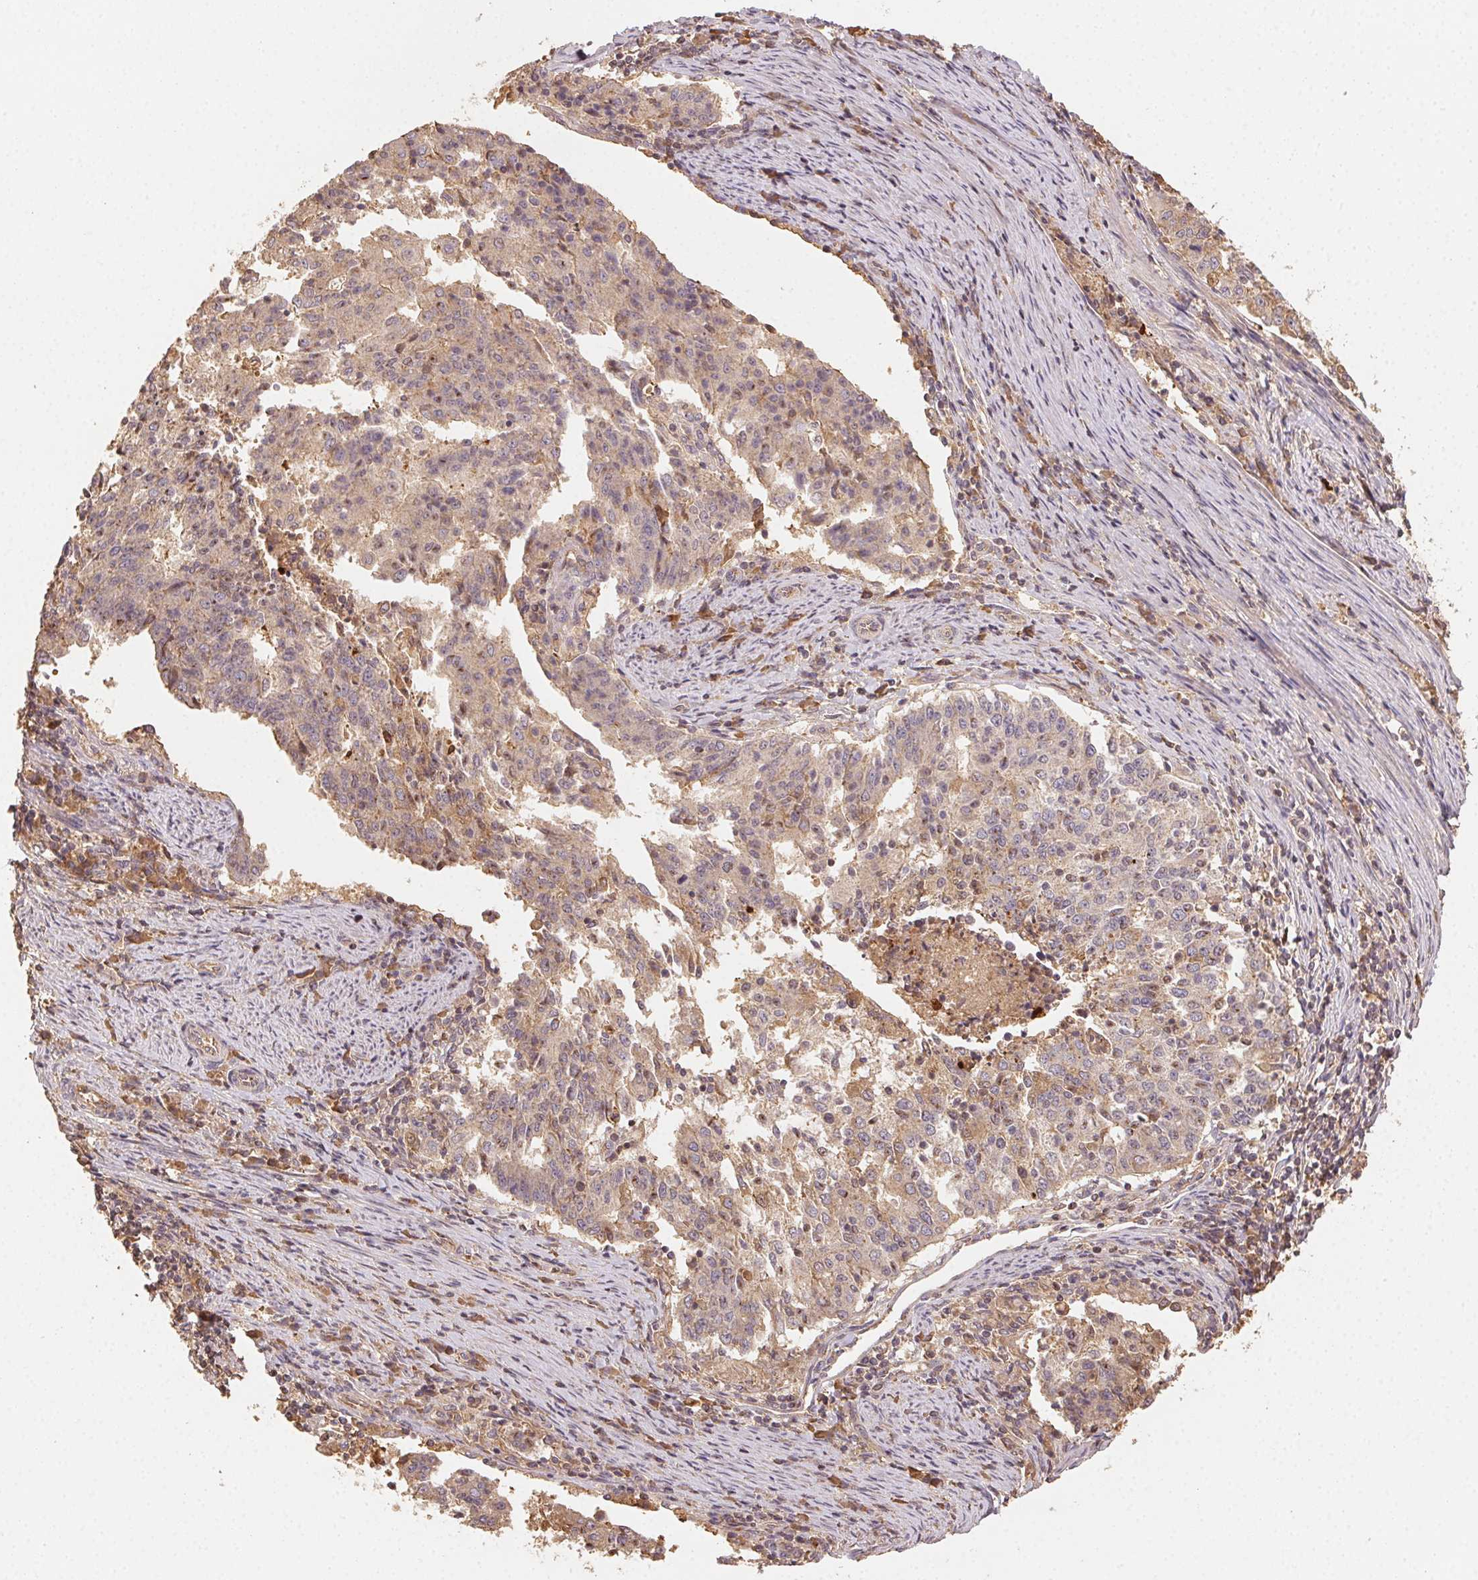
{"staining": {"intensity": "weak", "quantity": "25%-75%", "location": "cytoplasmic/membranous"}, "tissue": "endometrial cancer", "cell_type": "Tumor cells", "image_type": "cancer", "snomed": [{"axis": "morphology", "description": "Adenocarcinoma, NOS"}, {"axis": "topography", "description": "Endometrium"}], "caption": "Brown immunohistochemical staining in endometrial cancer demonstrates weak cytoplasmic/membranous expression in approximately 25%-75% of tumor cells.", "gene": "RALA", "patient": {"sex": "female", "age": 82}}